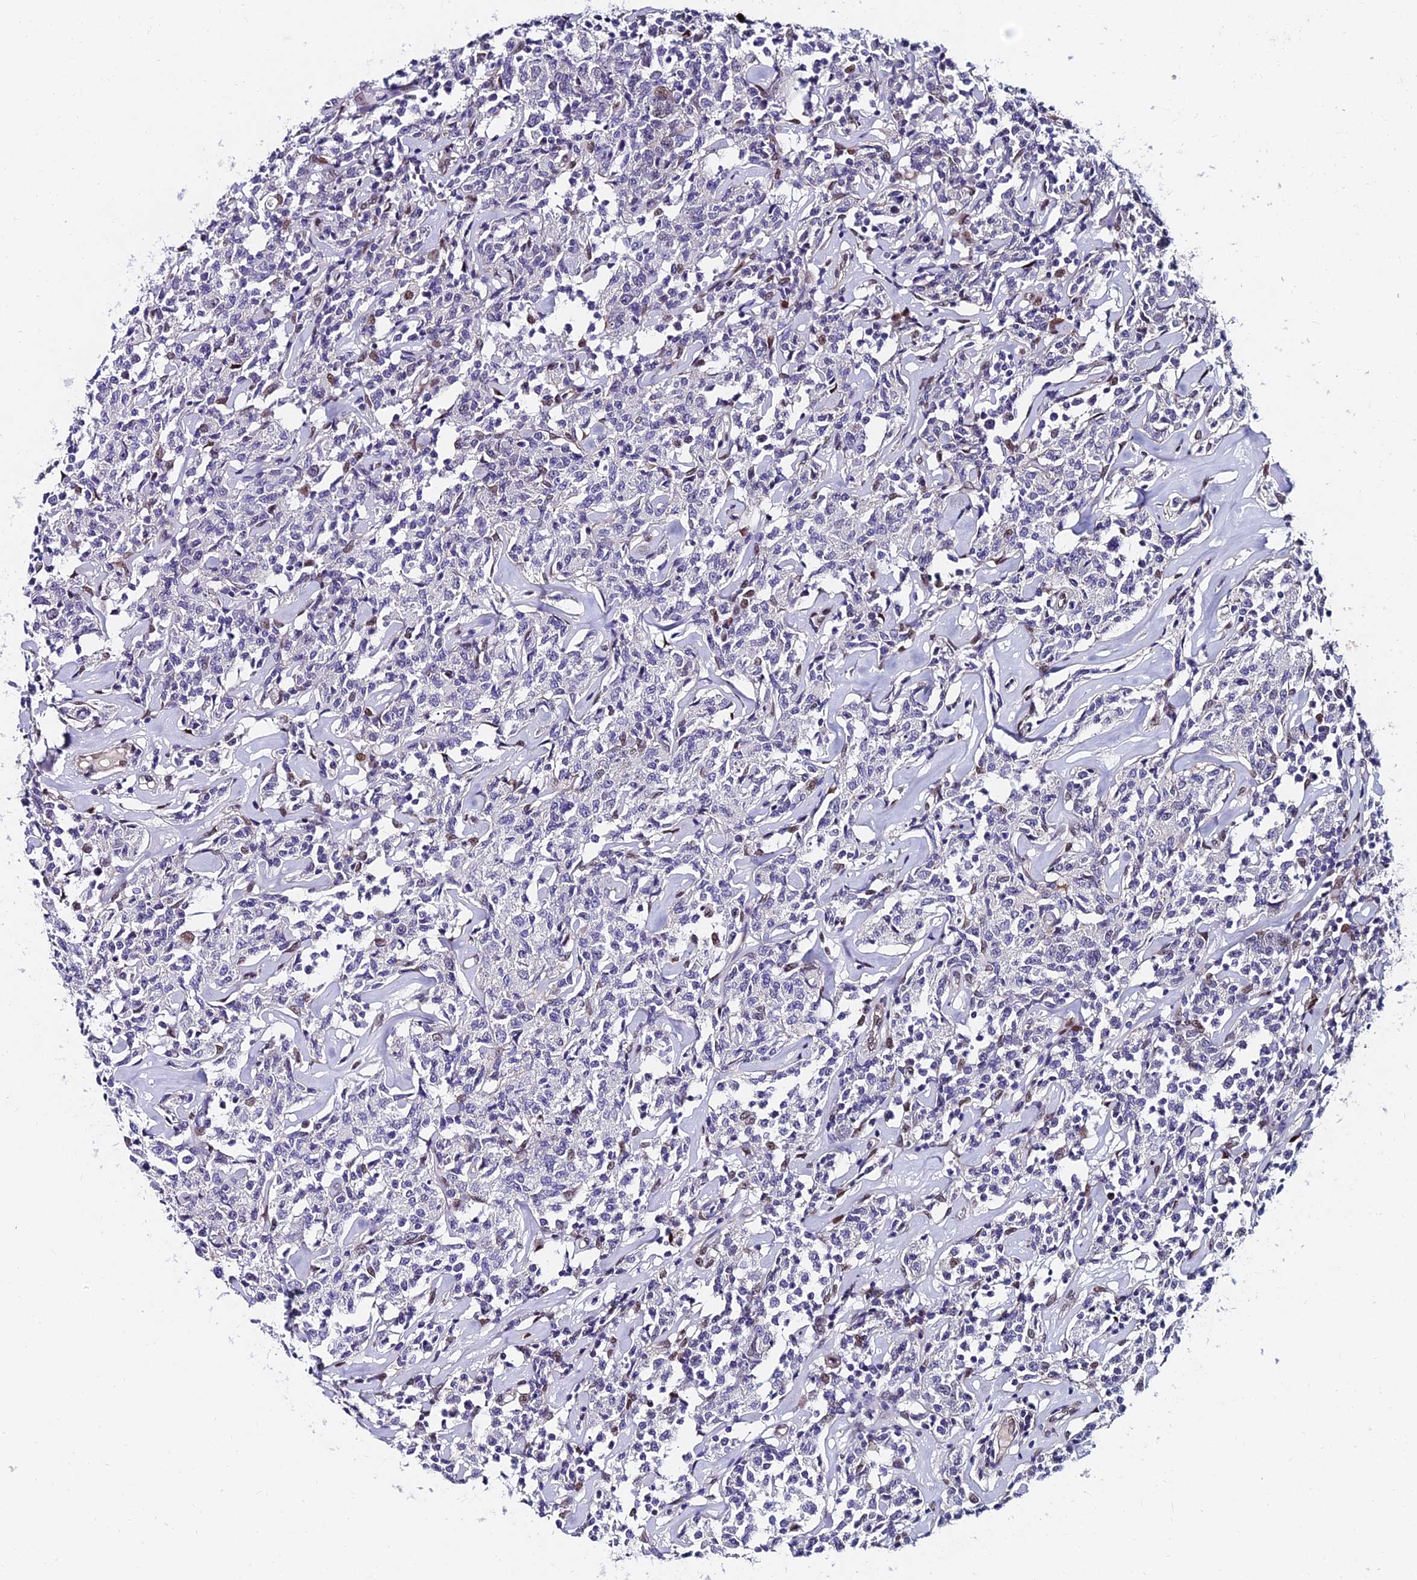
{"staining": {"intensity": "negative", "quantity": "none", "location": "none"}, "tissue": "lymphoma", "cell_type": "Tumor cells", "image_type": "cancer", "snomed": [{"axis": "morphology", "description": "Malignant lymphoma, non-Hodgkin's type, Low grade"}, {"axis": "topography", "description": "Small intestine"}], "caption": "Protein analysis of lymphoma exhibits no significant expression in tumor cells.", "gene": "TRIM24", "patient": {"sex": "female", "age": 59}}